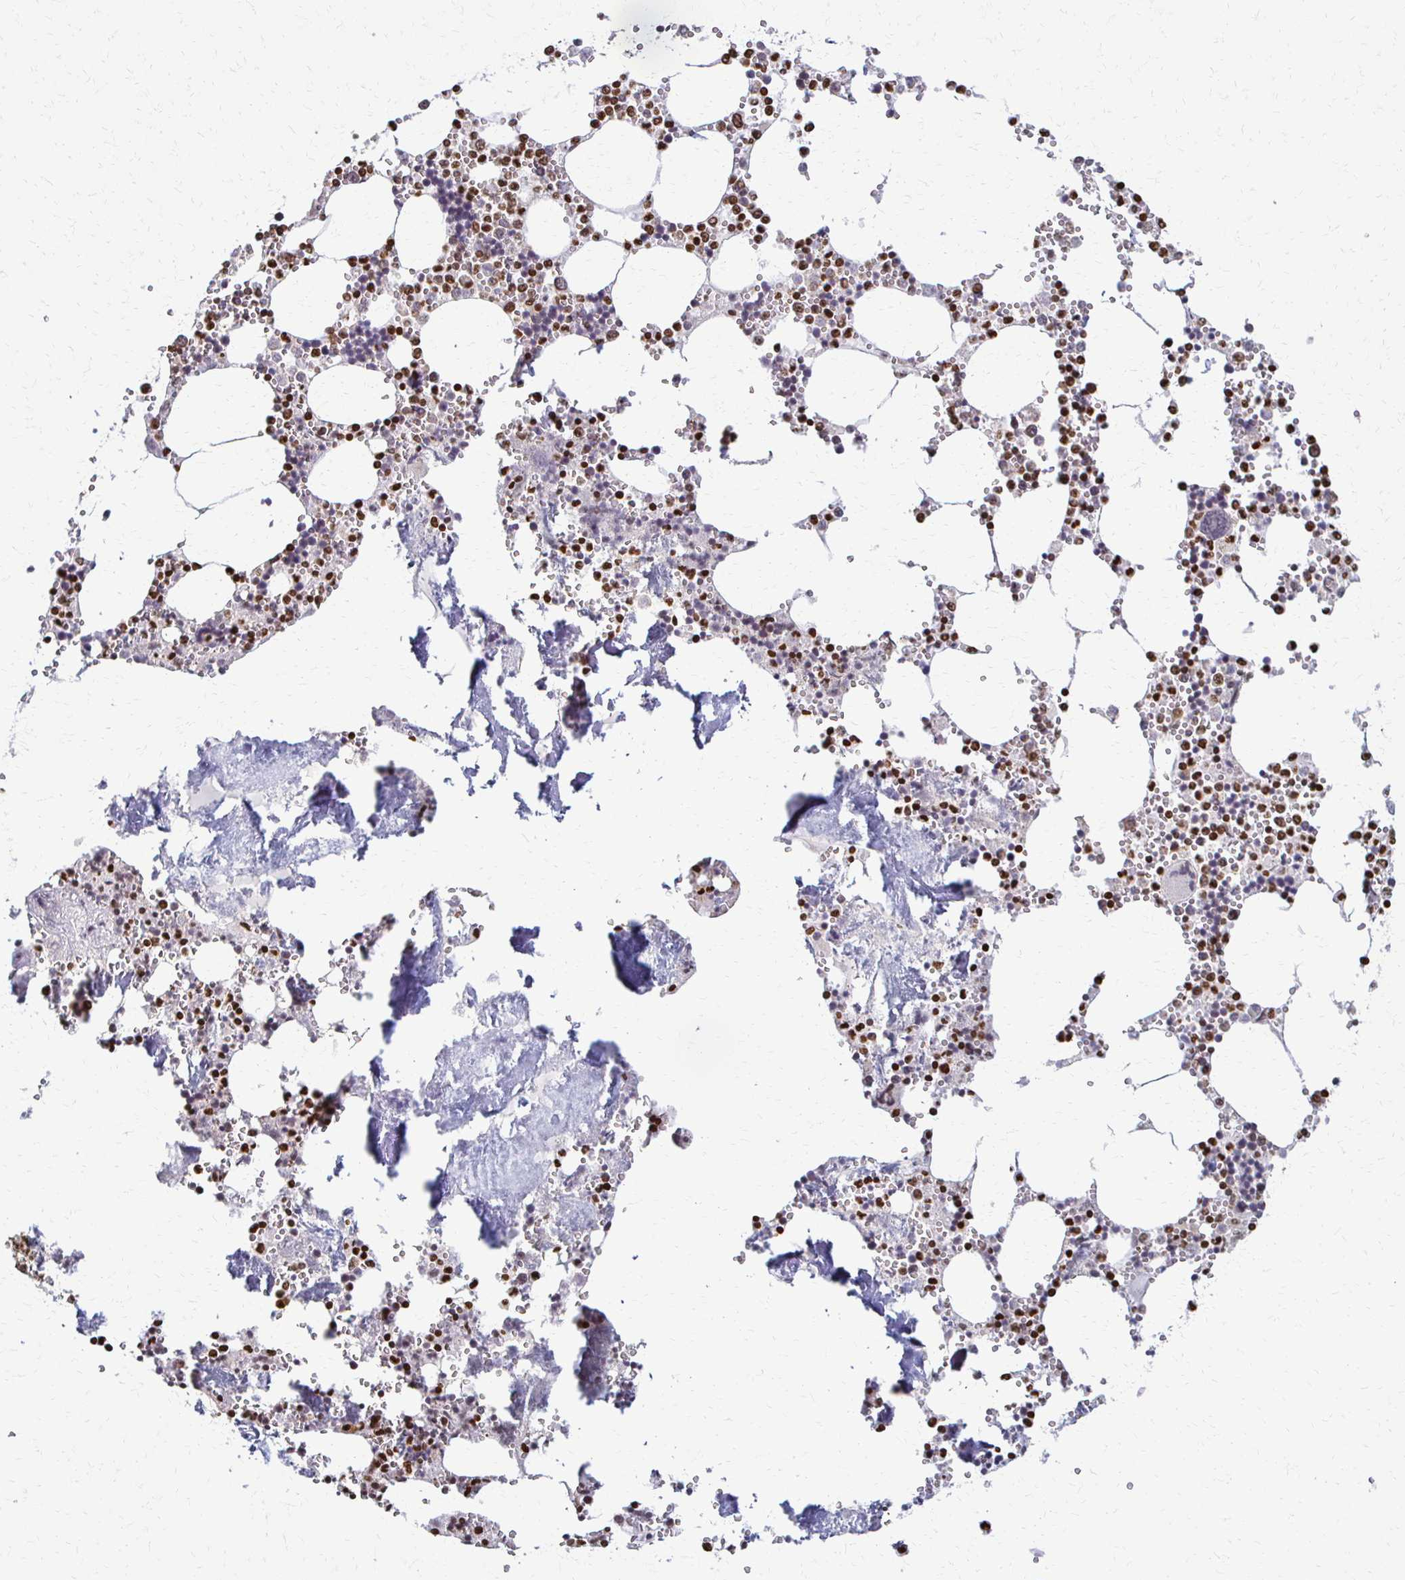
{"staining": {"intensity": "strong", "quantity": "25%-75%", "location": "nuclear"}, "tissue": "bone marrow", "cell_type": "Hematopoietic cells", "image_type": "normal", "snomed": [{"axis": "morphology", "description": "Normal tissue, NOS"}, {"axis": "topography", "description": "Bone marrow"}], "caption": "Immunohistochemical staining of unremarkable bone marrow reveals 25%-75% levels of strong nuclear protein staining in approximately 25%-75% of hematopoietic cells.", "gene": "HOXA9", "patient": {"sex": "male", "age": 54}}